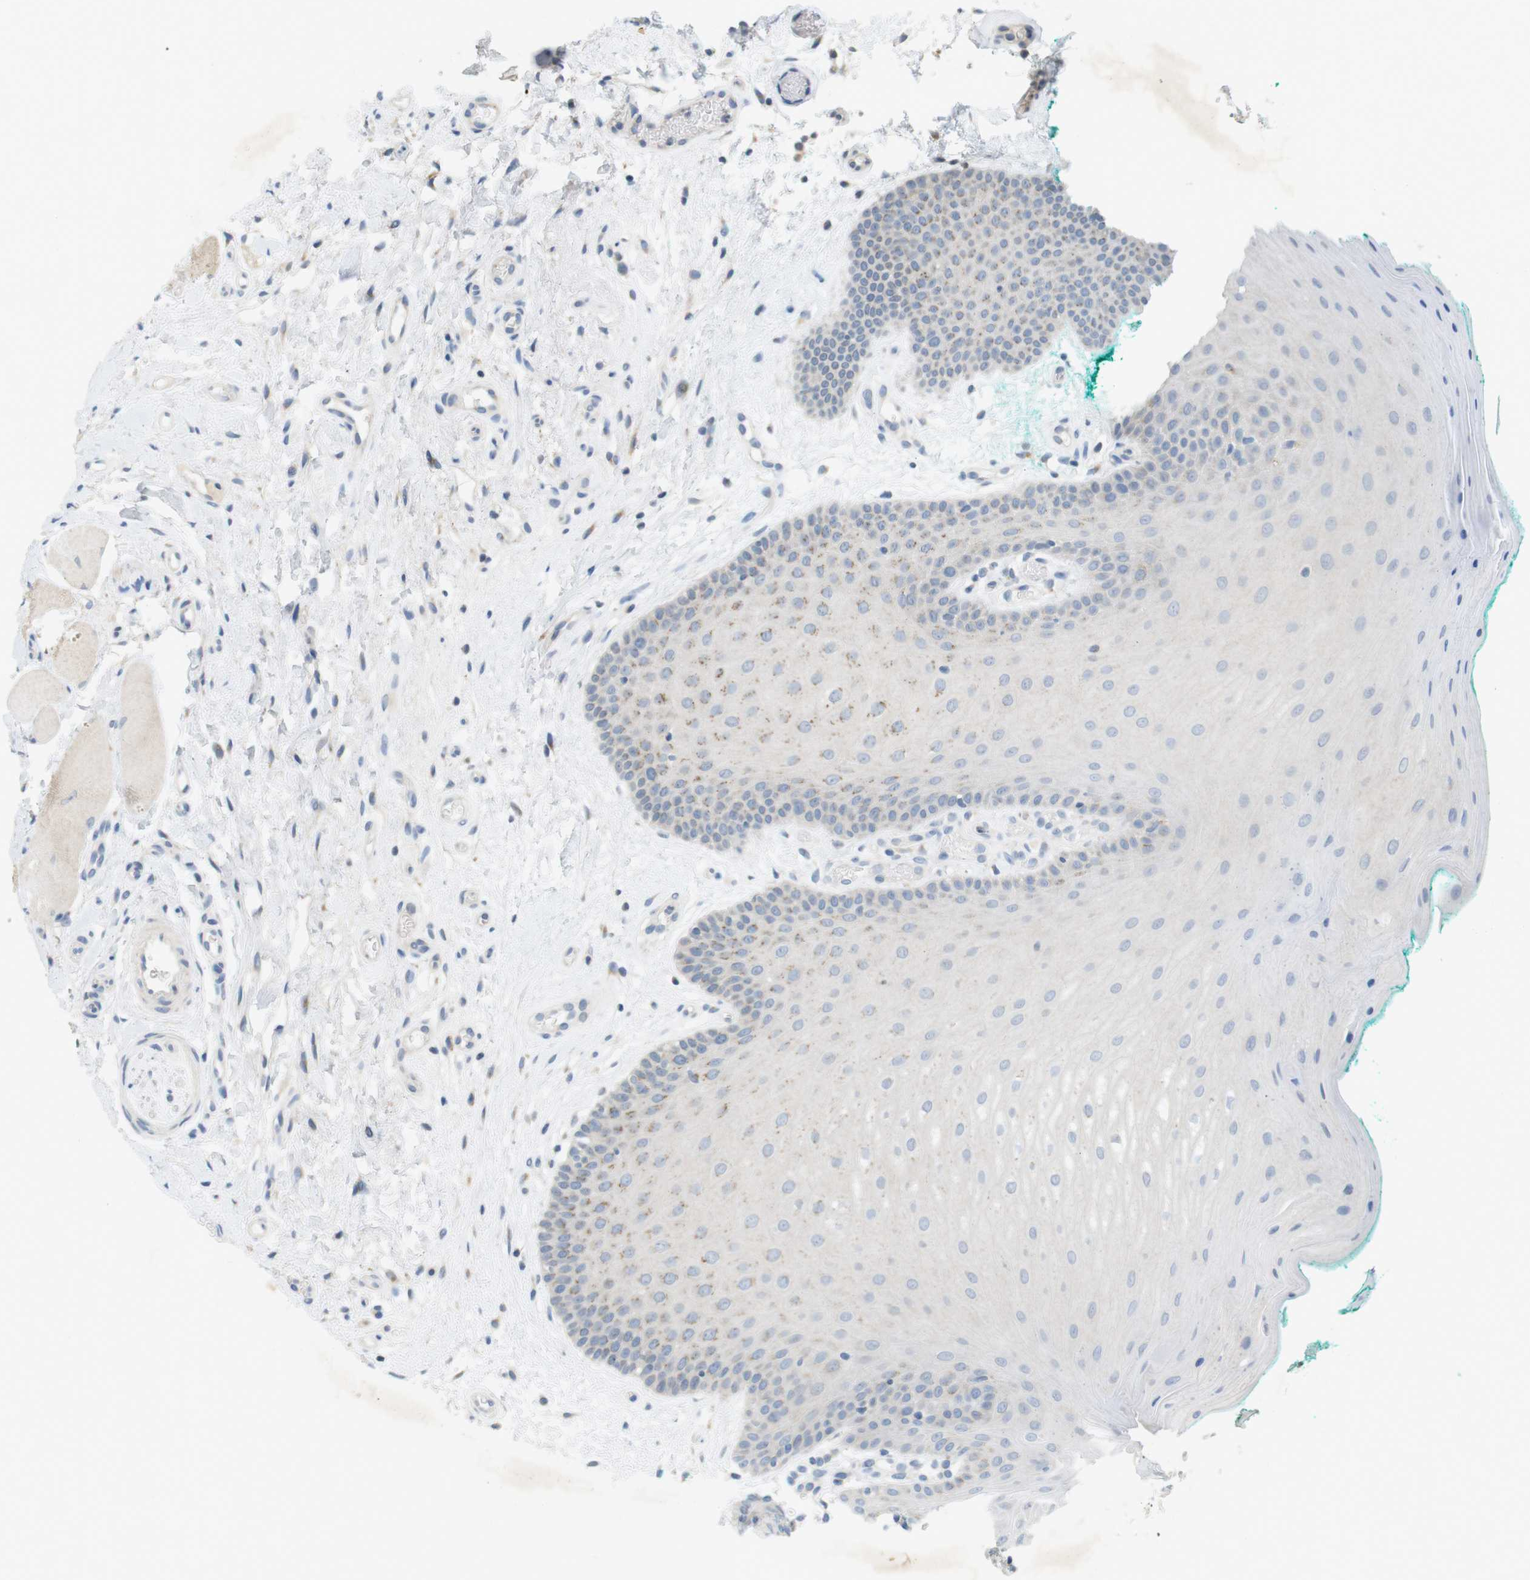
{"staining": {"intensity": "weak", "quantity": "<25%", "location": "cytoplasmic/membranous"}, "tissue": "oral mucosa", "cell_type": "Squamous epithelial cells", "image_type": "normal", "snomed": [{"axis": "morphology", "description": "Normal tissue, NOS"}, {"axis": "topography", "description": "Skeletal muscle"}, {"axis": "topography", "description": "Oral tissue"}], "caption": "High magnification brightfield microscopy of unremarkable oral mucosa stained with DAB (brown) and counterstained with hematoxylin (blue): squamous epithelial cells show no significant positivity.", "gene": "YIPF3", "patient": {"sex": "male", "age": 58}}